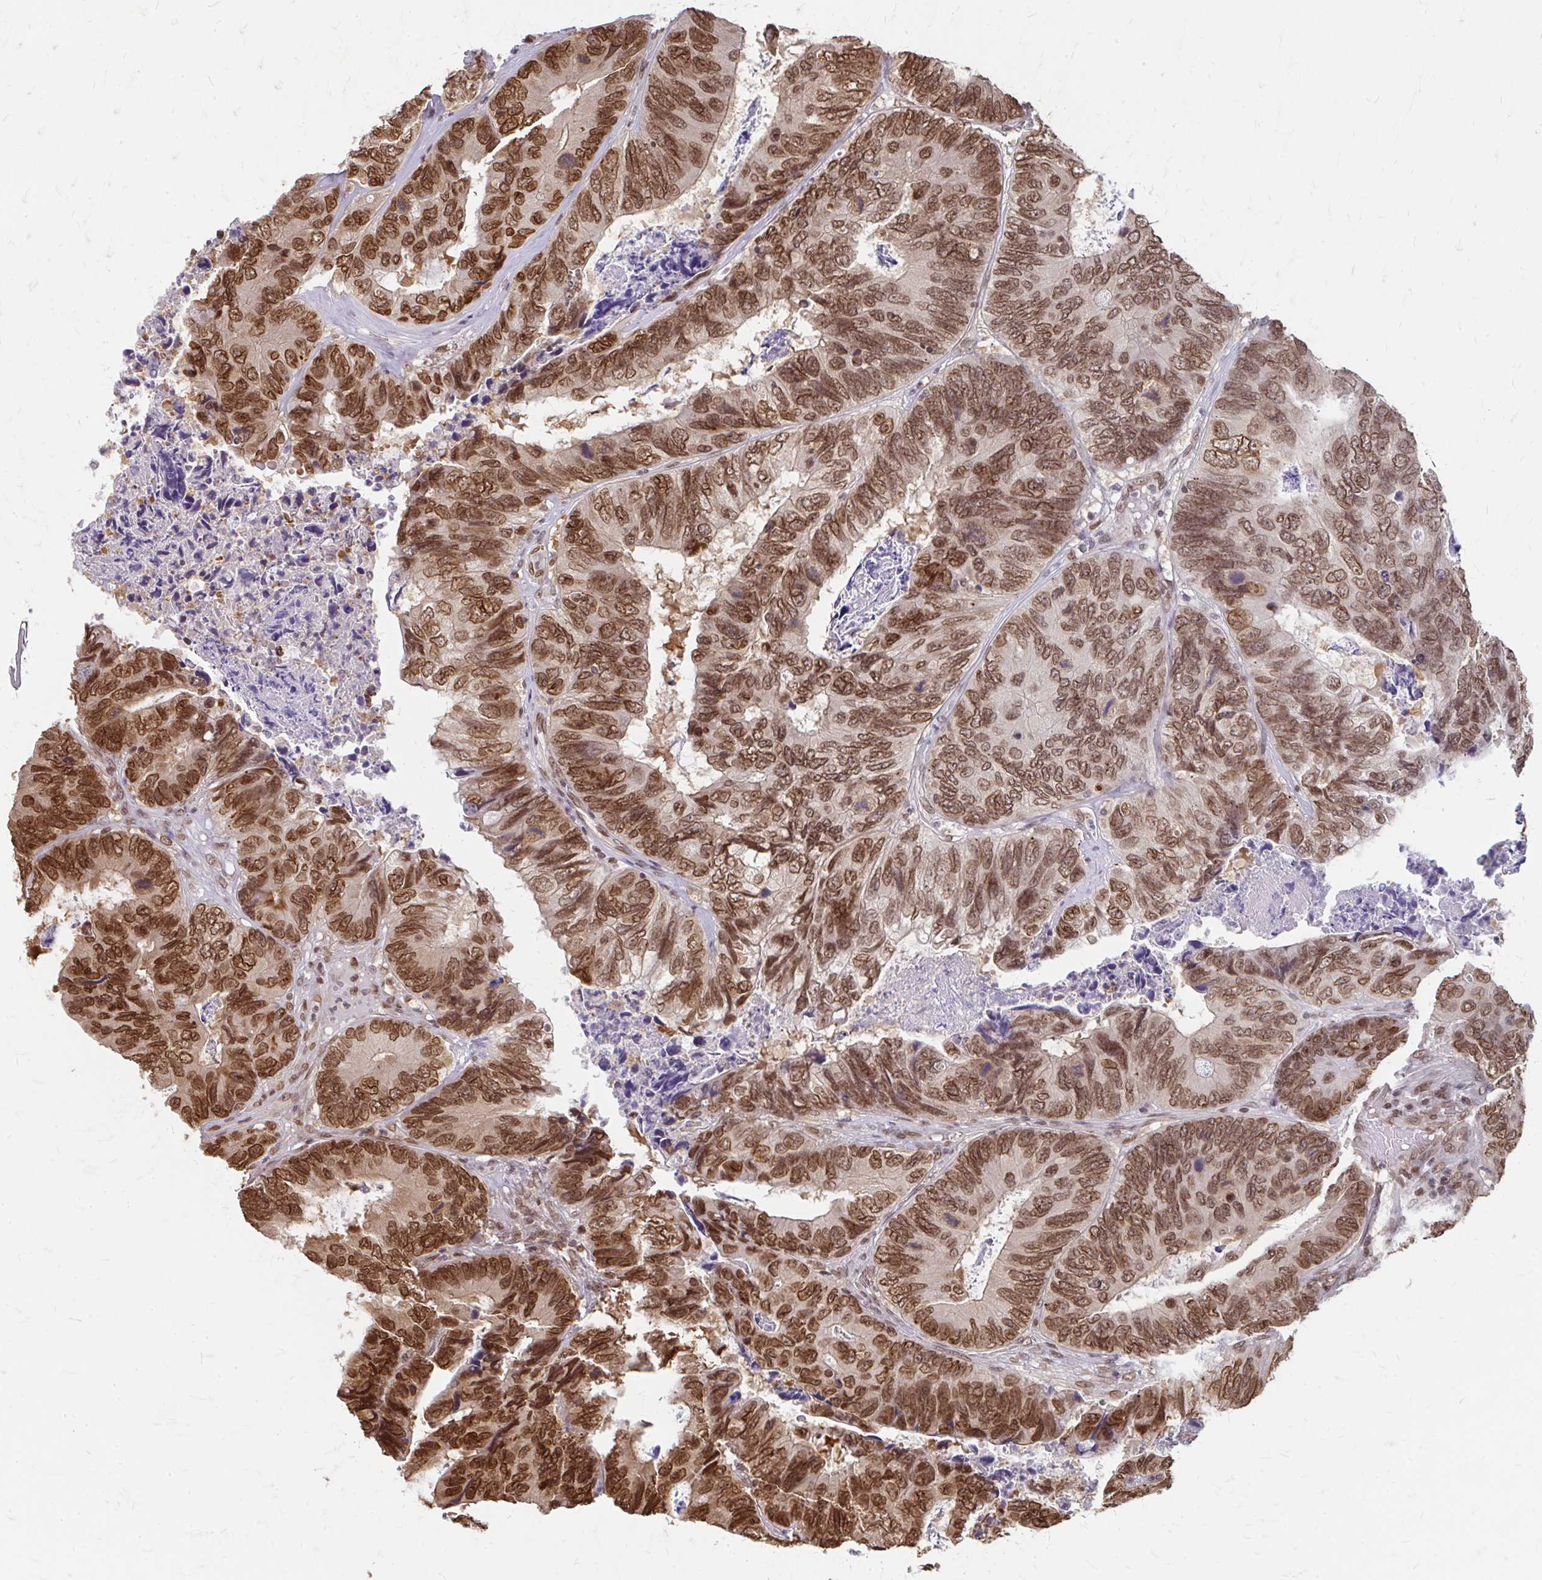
{"staining": {"intensity": "moderate", "quantity": ">75%", "location": "cytoplasmic/membranous,nuclear"}, "tissue": "colorectal cancer", "cell_type": "Tumor cells", "image_type": "cancer", "snomed": [{"axis": "morphology", "description": "Adenocarcinoma, NOS"}, {"axis": "topography", "description": "Colon"}], "caption": "Protein expression analysis of human colorectal cancer (adenocarcinoma) reveals moderate cytoplasmic/membranous and nuclear positivity in approximately >75% of tumor cells. The protein is stained brown, and the nuclei are stained in blue (DAB IHC with brightfield microscopy, high magnification).", "gene": "XPO1", "patient": {"sex": "female", "age": 67}}